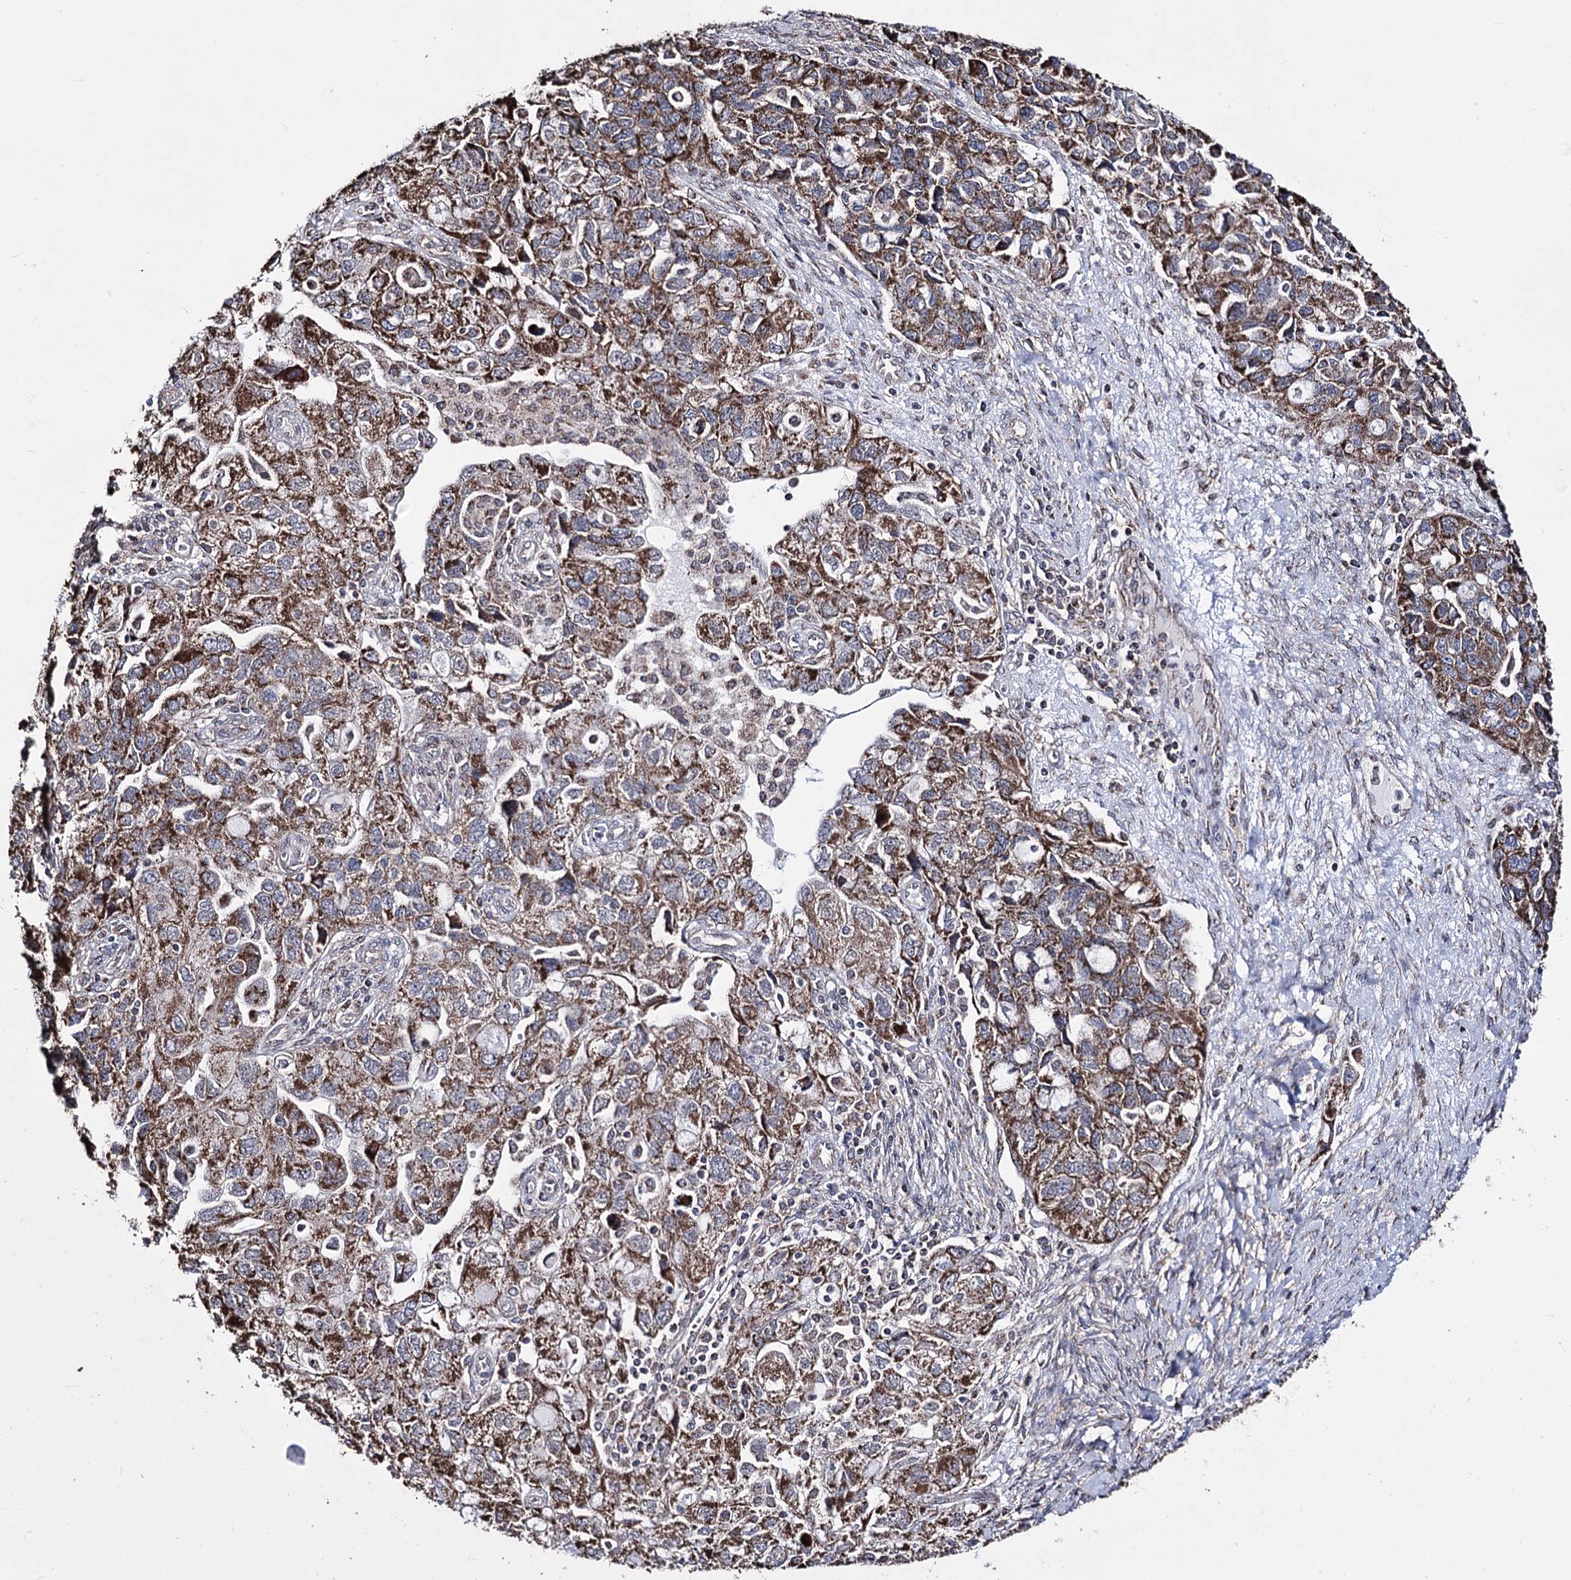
{"staining": {"intensity": "moderate", "quantity": ">75%", "location": "cytoplasmic/membranous"}, "tissue": "ovarian cancer", "cell_type": "Tumor cells", "image_type": "cancer", "snomed": [{"axis": "morphology", "description": "Carcinoma, NOS"}, {"axis": "morphology", "description": "Cystadenocarcinoma, serous, NOS"}, {"axis": "topography", "description": "Ovary"}], "caption": "Immunohistochemistry of ovarian serous cystadenocarcinoma shows medium levels of moderate cytoplasmic/membranous positivity in about >75% of tumor cells. (brown staining indicates protein expression, while blue staining denotes nuclei).", "gene": "CREB3L4", "patient": {"sex": "female", "age": 69}}